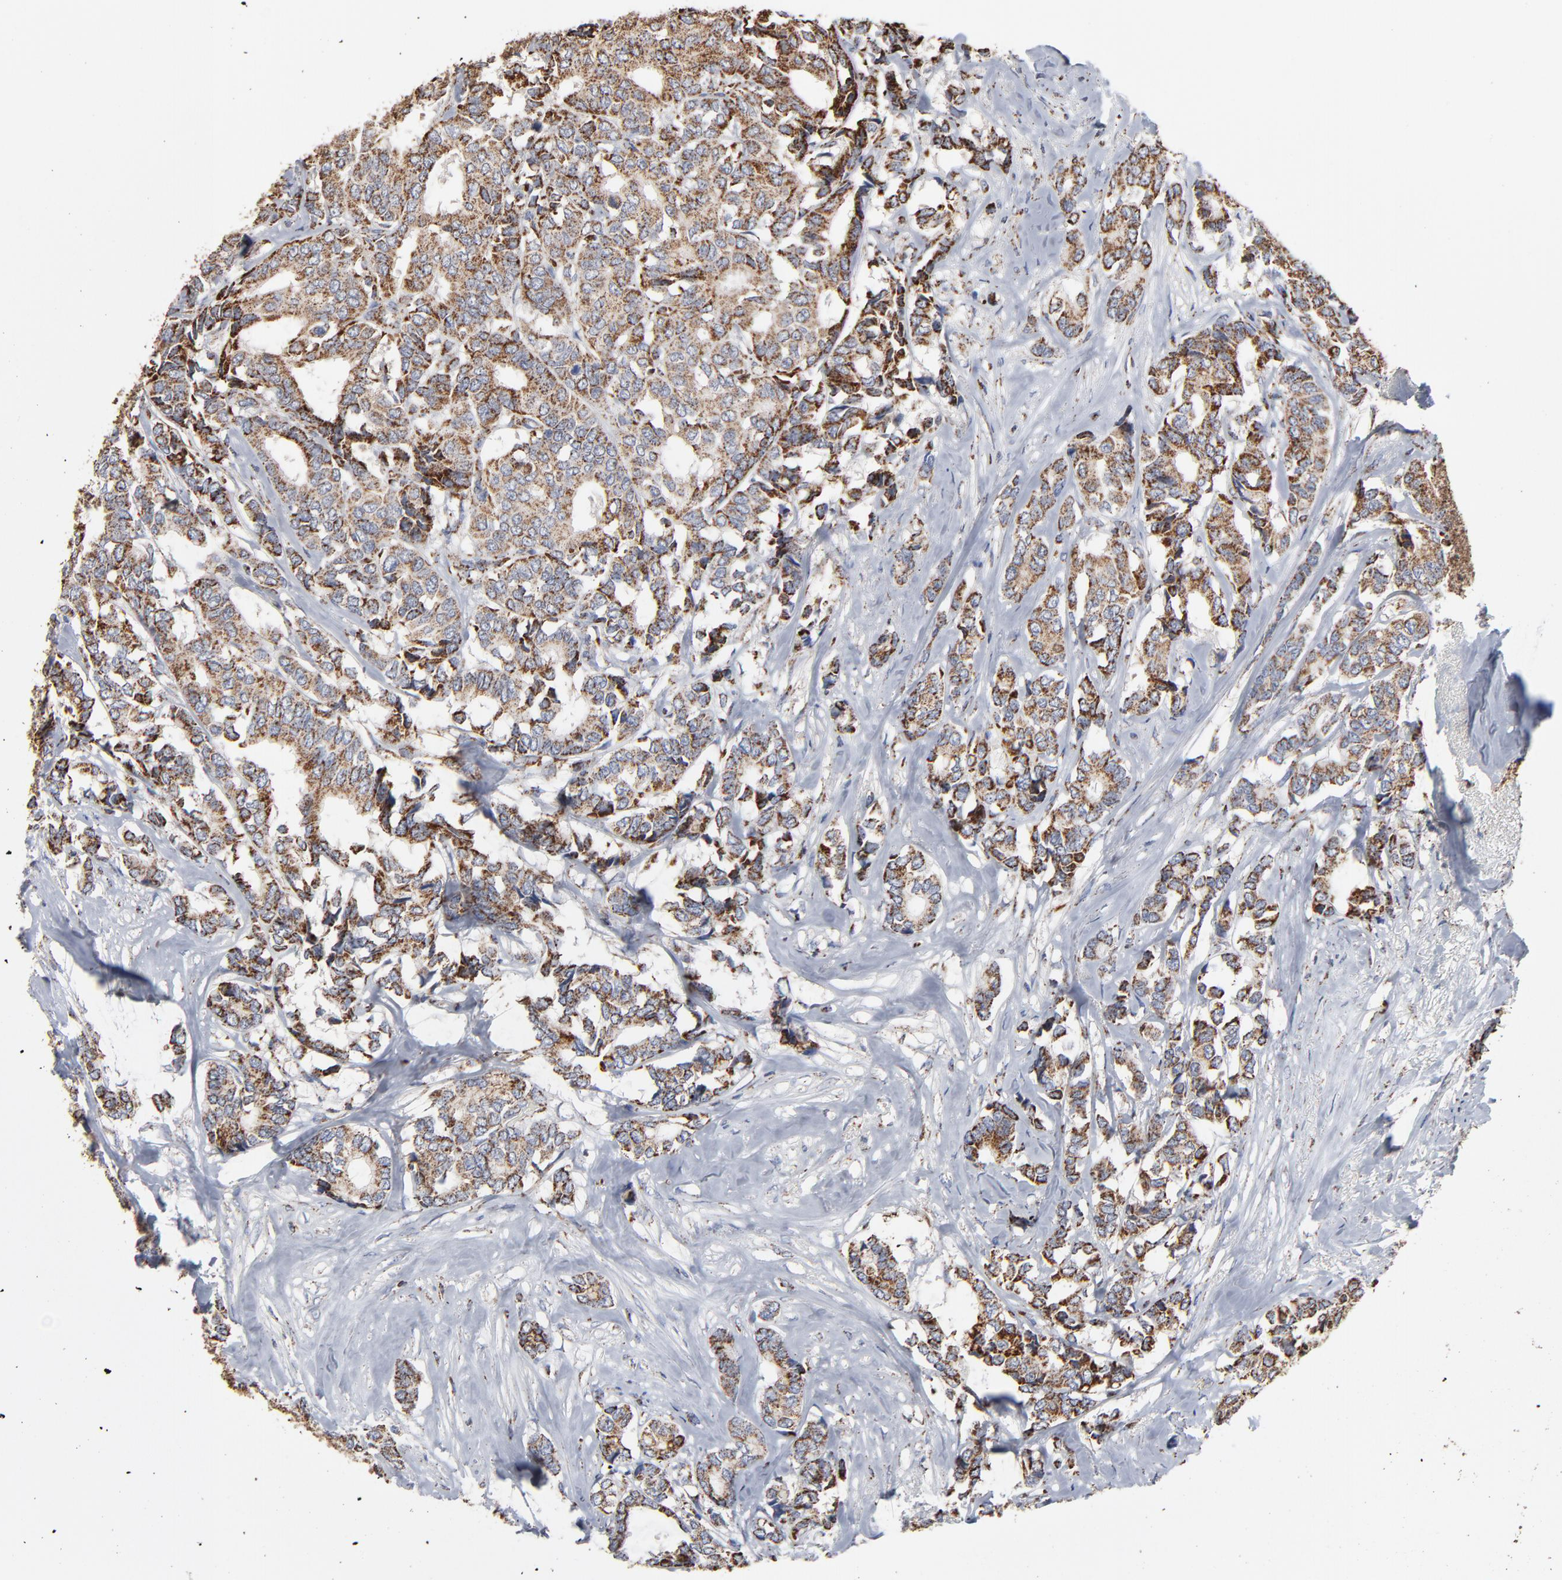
{"staining": {"intensity": "strong", "quantity": ">75%", "location": "cytoplasmic/membranous"}, "tissue": "breast cancer", "cell_type": "Tumor cells", "image_type": "cancer", "snomed": [{"axis": "morphology", "description": "Duct carcinoma"}, {"axis": "topography", "description": "Breast"}], "caption": "Strong cytoplasmic/membranous staining for a protein is seen in about >75% of tumor cells of breast cancer (invasive ductal carcinoma) using immunohistochemistry.", "gene": "UQCRC1", "patient": {"sex": "female", "age": 87}}